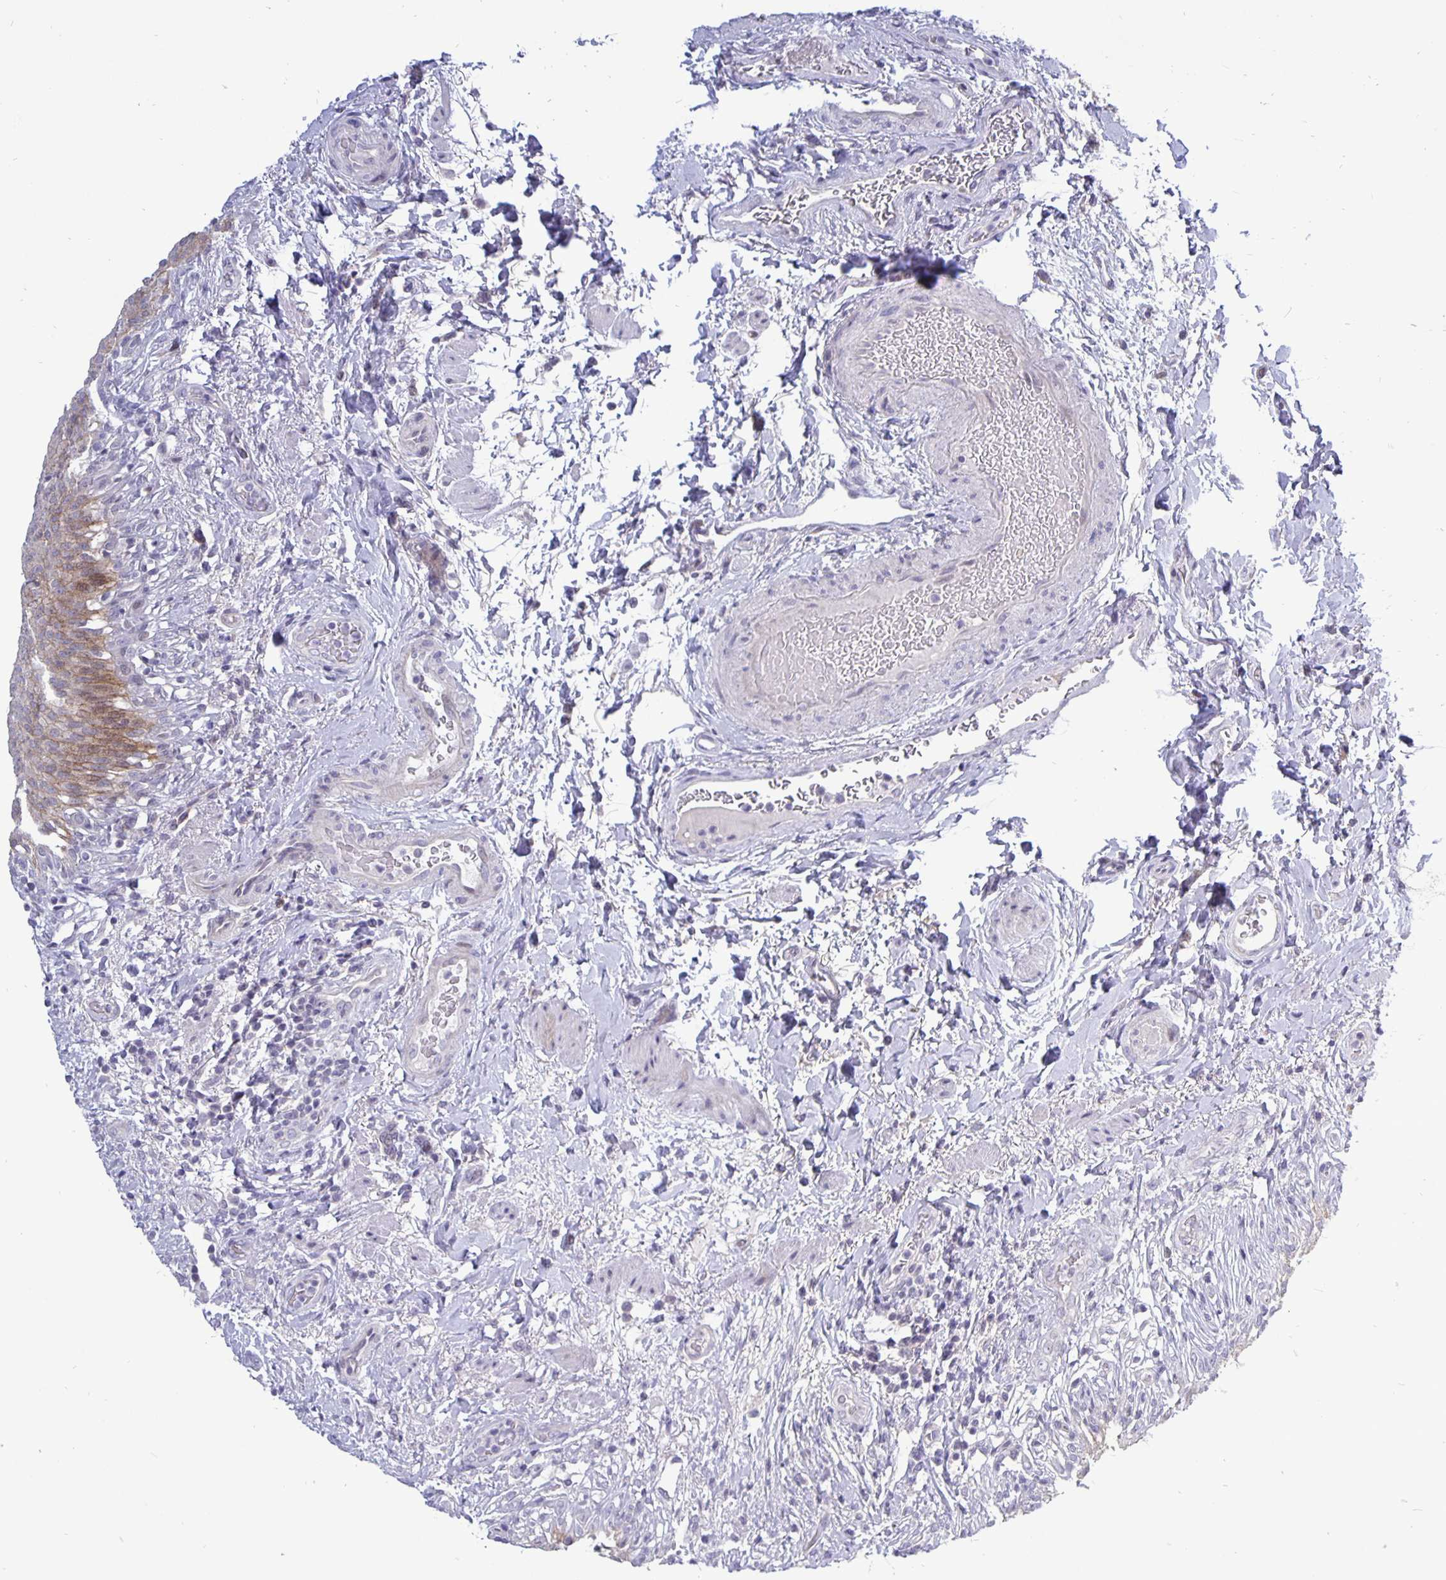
{"staining": {"intensity": "moderate", "quantity": "25%-75%", "location": "cytoplasmic/membranous"}, "tissue": "urinary bladder", "cell_type": "Urothelial cells", "image_type": "normal", "snomed": [{"axis": "morphology", "description": "Normal tissue, NOS"}, {"axis": "topography", "description": "Urinary bladder"}, {"axis": "topography", "description": "Peripheral nerve tissue"}], "caption": "Moderate cytoplasmic/membranous protein staining is identified in about 25%-75% of urothelial cells in urinary bladder.", "gene": "ERBB2", "patient": {"sex": "female", "age": 60}}